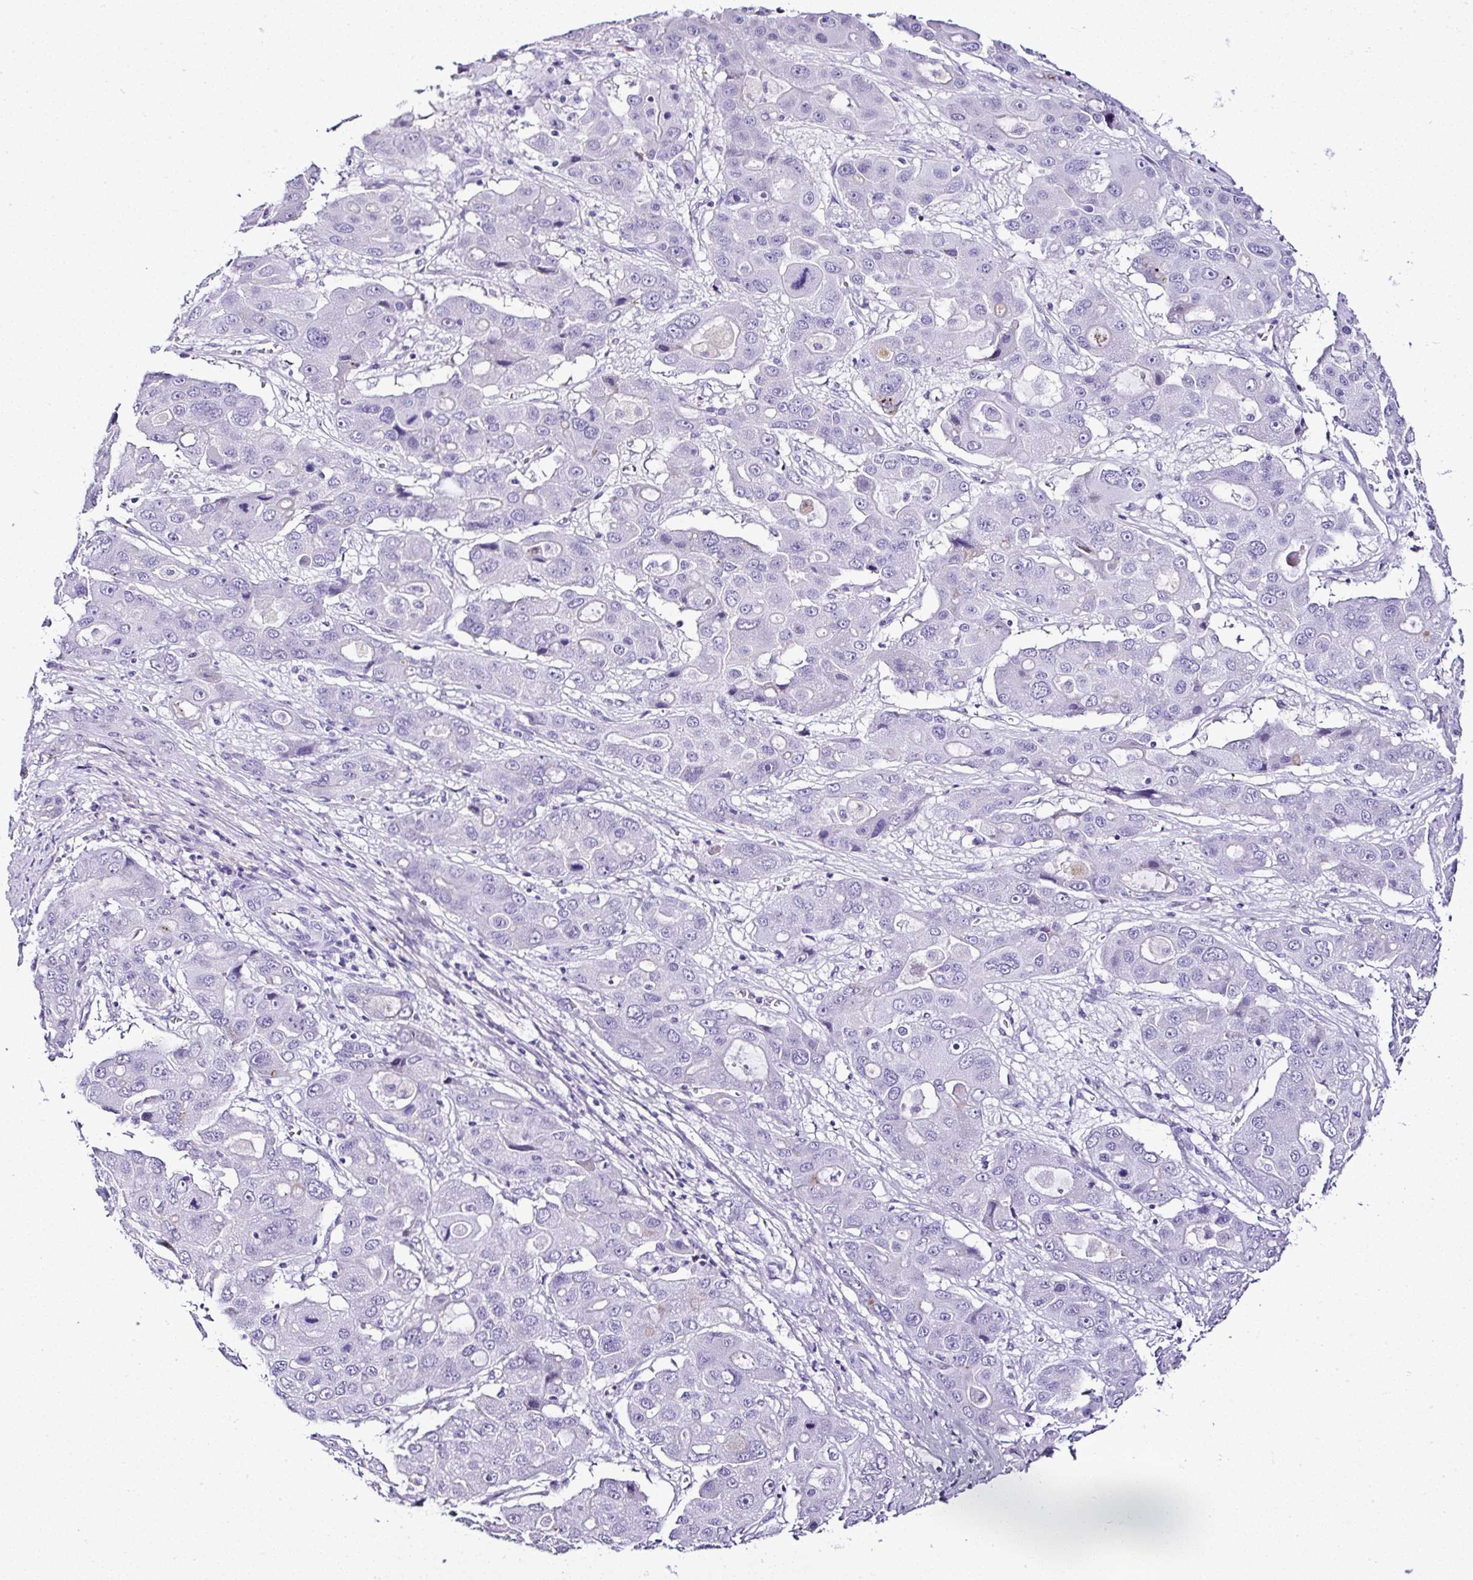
{"staining": {"intensity": "negative", "quantity": "none", "location": "none"}, "tissue": "liver cancer", "cell_type": "Tumor cells", "image_type": "cancer", "snomed": [{"axis": "morphology", "description": "Cholangiocarcinoma"}, {"axis": "topography", "description": "Liver"}], "caption": "The micrograph shows no staining of tumor cells in liver cancer.", "gene": "SERPINB3", "patient": {"sex": "male", "age": 67}}